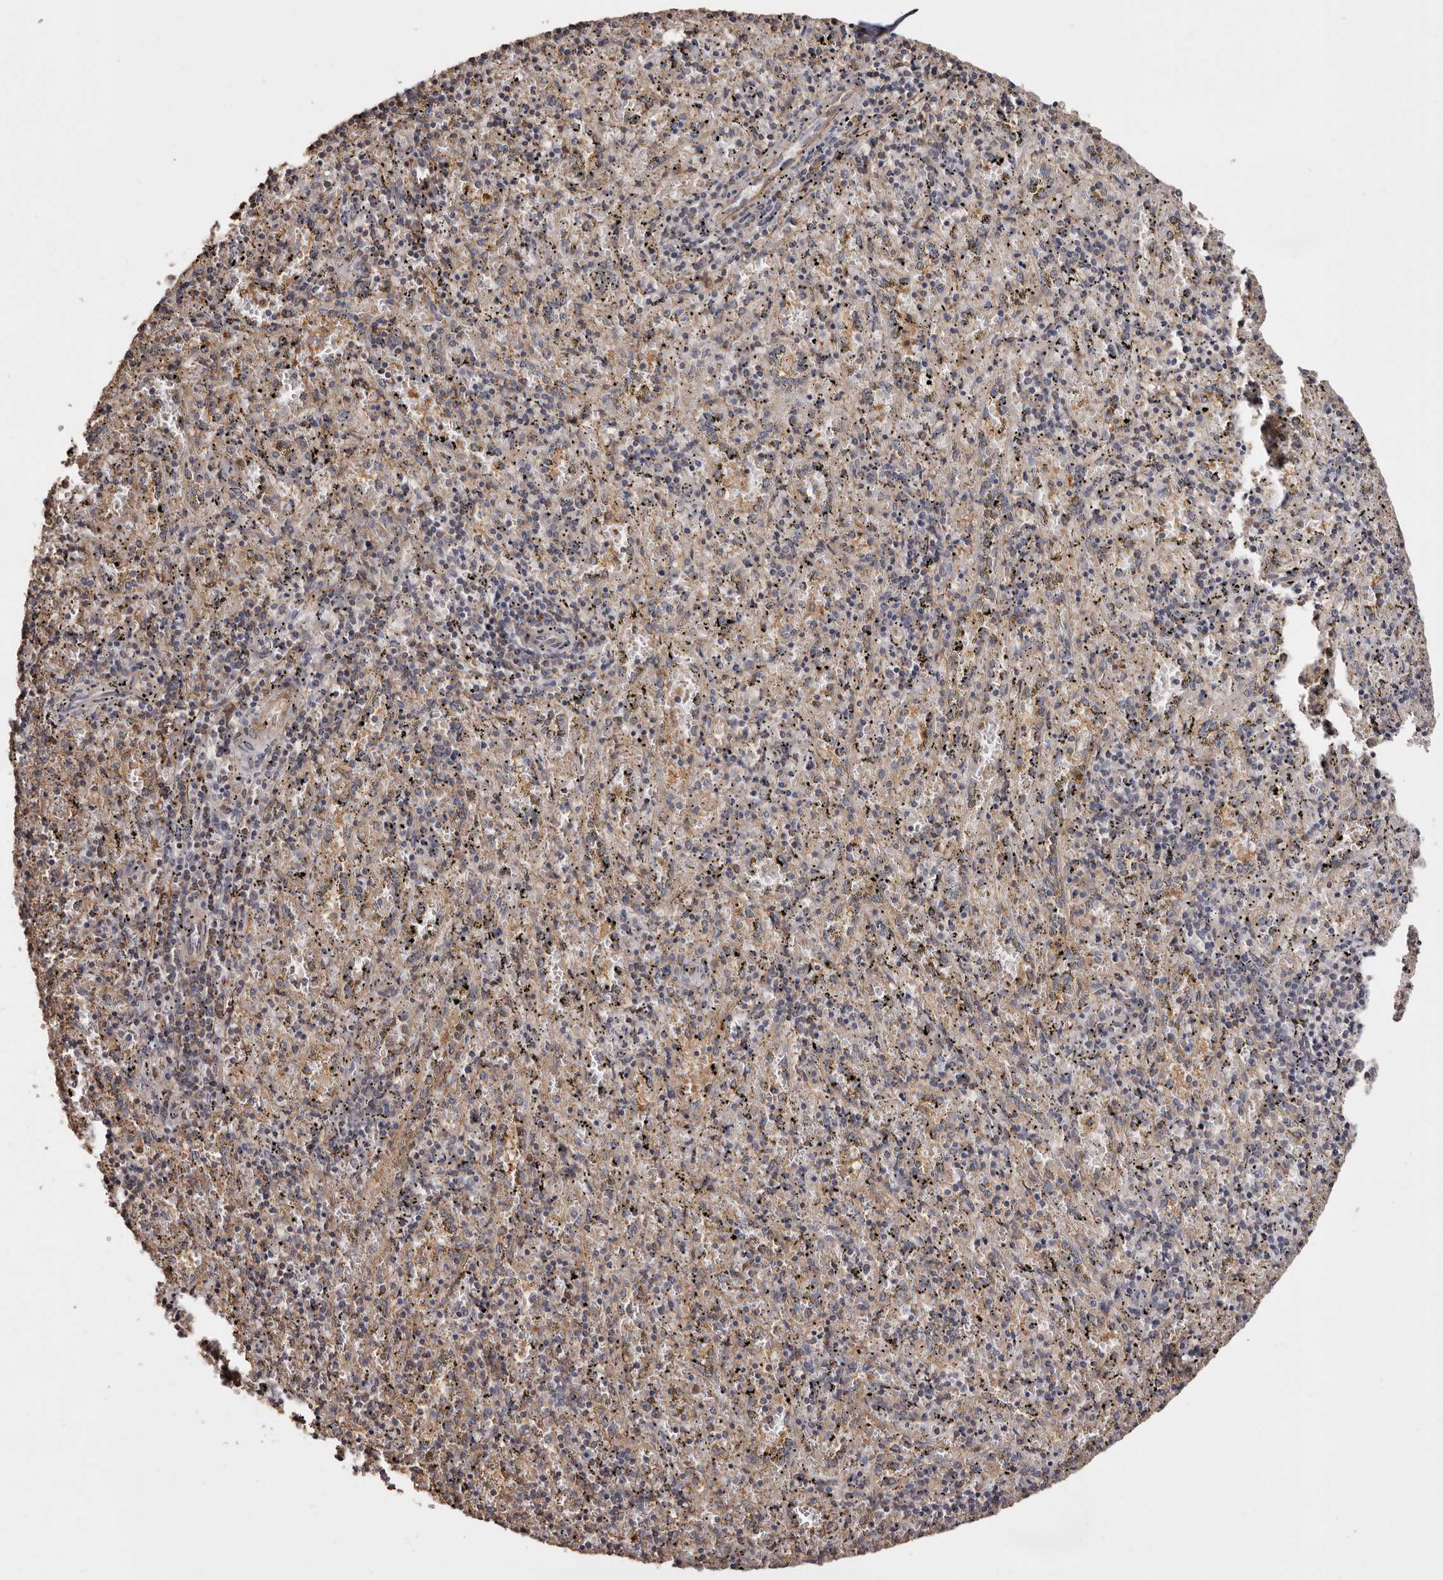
{"staining": {"intensity": "weak", "quantity": "25%-75%", "location": "cytoplasmic/membranous"}, "tissue": "spleen", "cell_type": "Cells in red pulp", "image_type": "normal", "snomed": [{"axis": "morphology", "description": "Normal tissue, NOS"}, {"axis": "topography", "description": "Spleen"}], "caption": "Immunohistochemical staining of normal human spleen demonstrates weak cytoplasmic/membranous protein positivity in approximately 25%-75% of cells in red pulp. (DAB (3,3'-diaminobenzidine) = brown stain, brightfield microscopy at high magnification).", "gene": "COQ8B", "patient": {"sex": "male", "age": 11}}